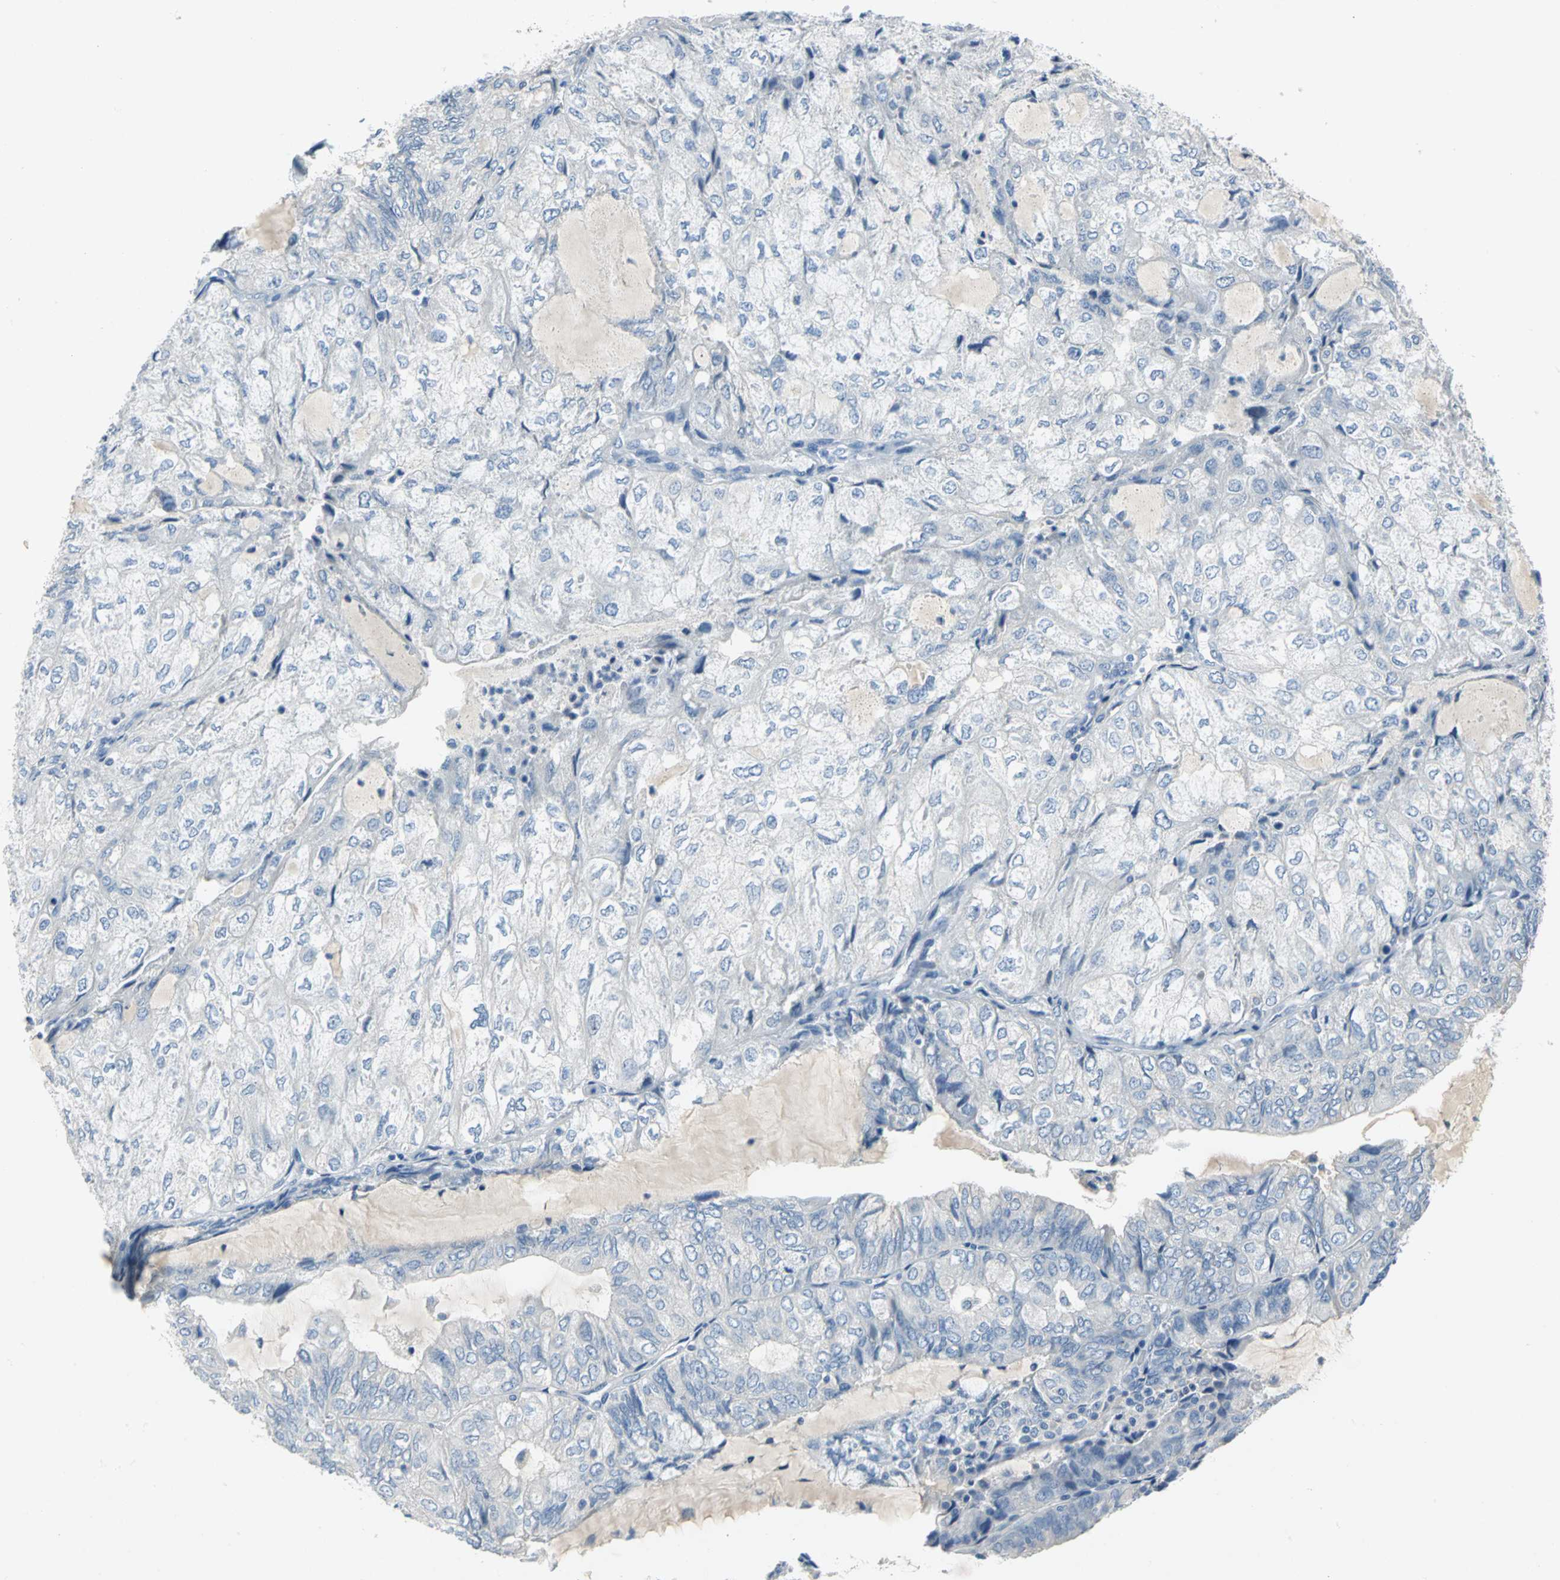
{"staining": {"intensity": "negative", "quantity": "none", "location": "none"}, "tissue": "endometrial cancer", "cell_type": "Tumor cells", "image_type": "cancer", "snomed": [{"axis": "morphology", "description": "Adenocarcinoma, NOS"}, {"axis": "topography", "description": "Endometrium"}], "caption": "Immunohistochemical staining of endometrial adenocarcinoma shows no significant staining in tumor cells. (Stains: DAB (3,3'-diaminobenzidine) IHC with hematoxylin counter stain, Microscopy: brightfield microscopy at high magnification).", "gene": "PTGDS", "patient": {"sex": "female", "age": 81}}